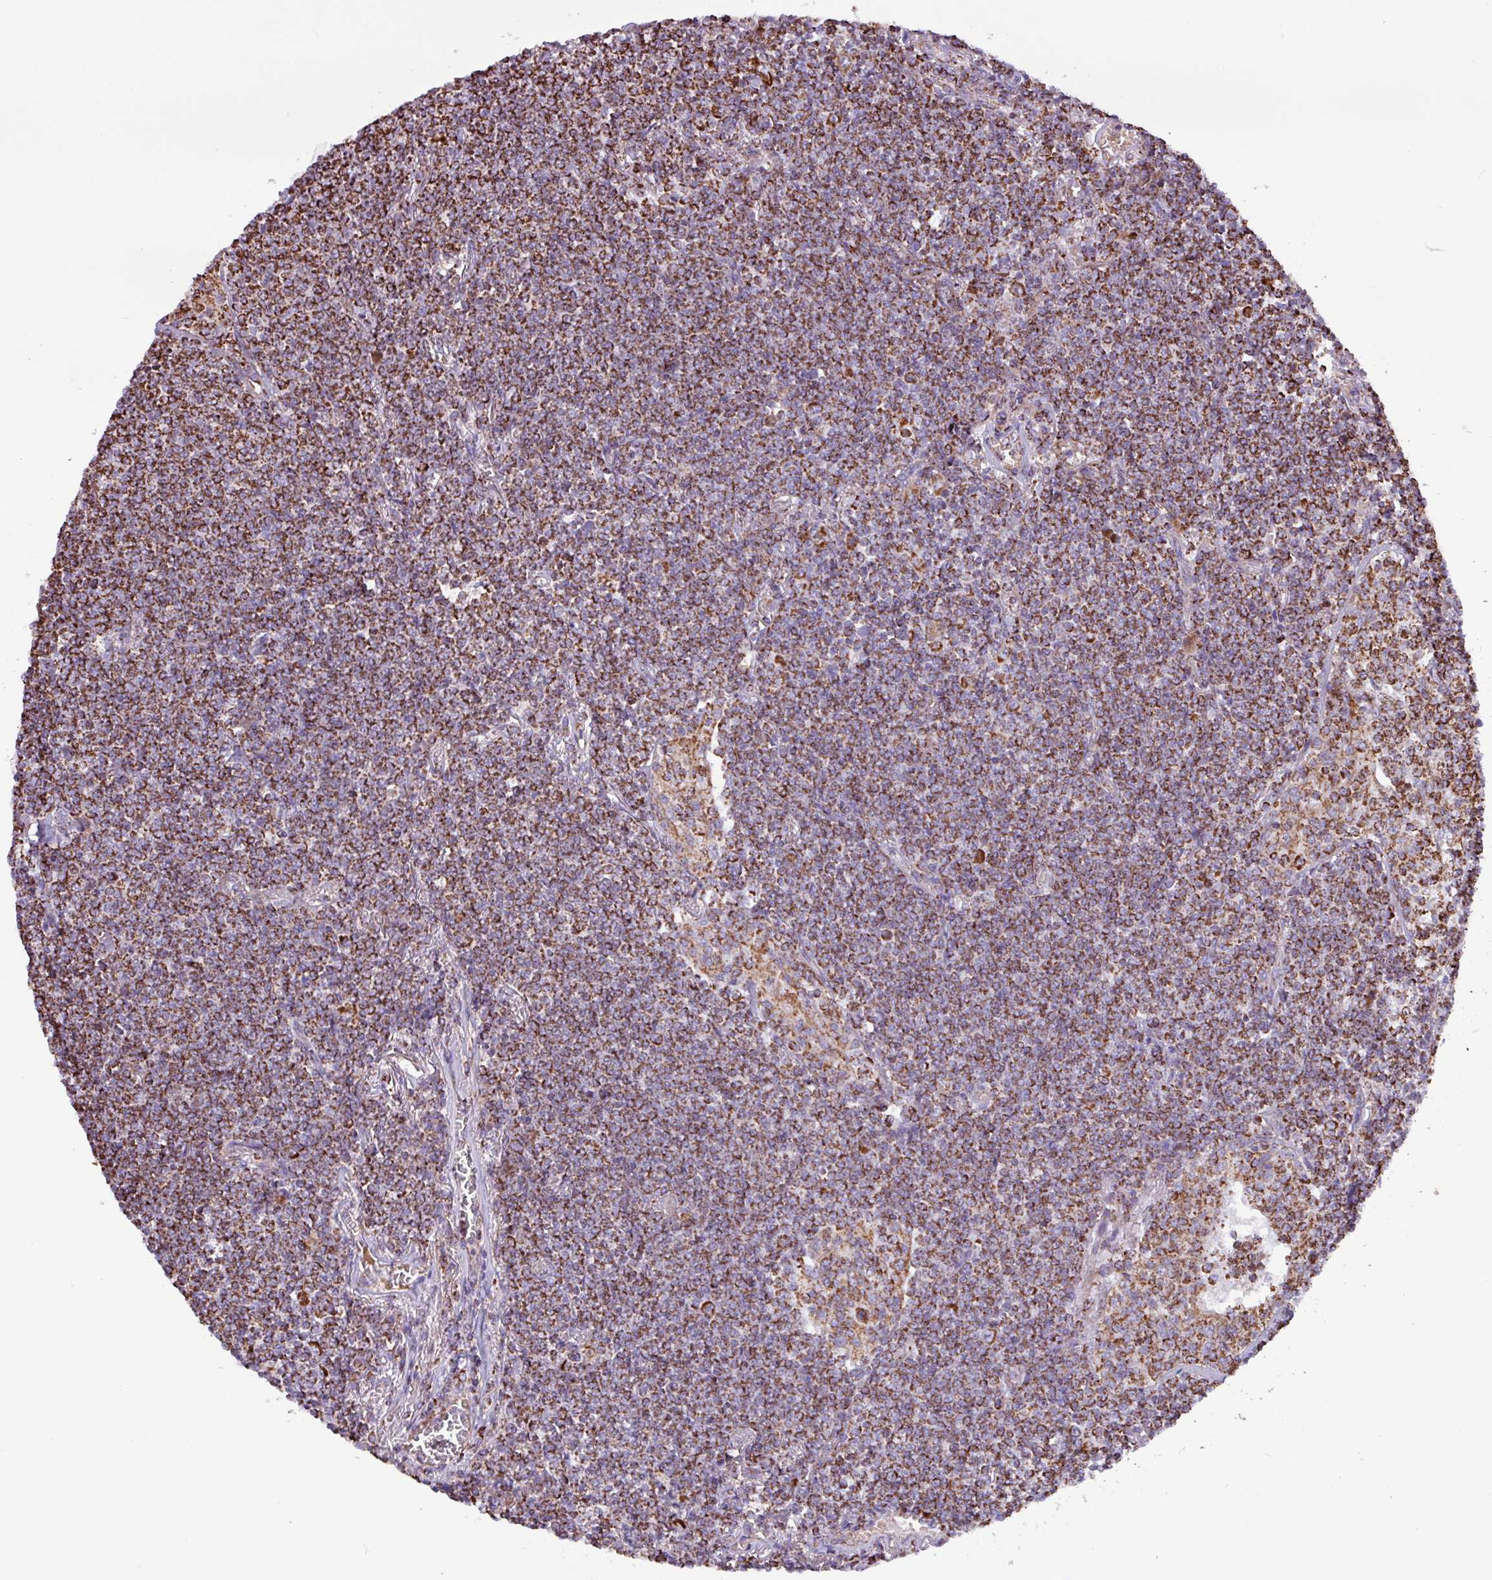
{"staining": {"intensity": "strong", "quantity": ">75%", "location": "cytoplasmic/membranous"}, "tissue": "lymphoma", "cell_type": "Tumor cells", "image_type": "cancer", "snomed": [{"axis": "morphology", "description": "Malignant lymphoma, non-Hodgkin's type, Low grade"}, {"axis": "topography", "description": "Lung"}], "caption": "Lymphoma stained with DAB IHC reveals high levels of strong cytoplasmic/membranous expression in about >75% of tumor cells.", "gene": "RTL3", "patient": {"sex": "female", "age": 71}}